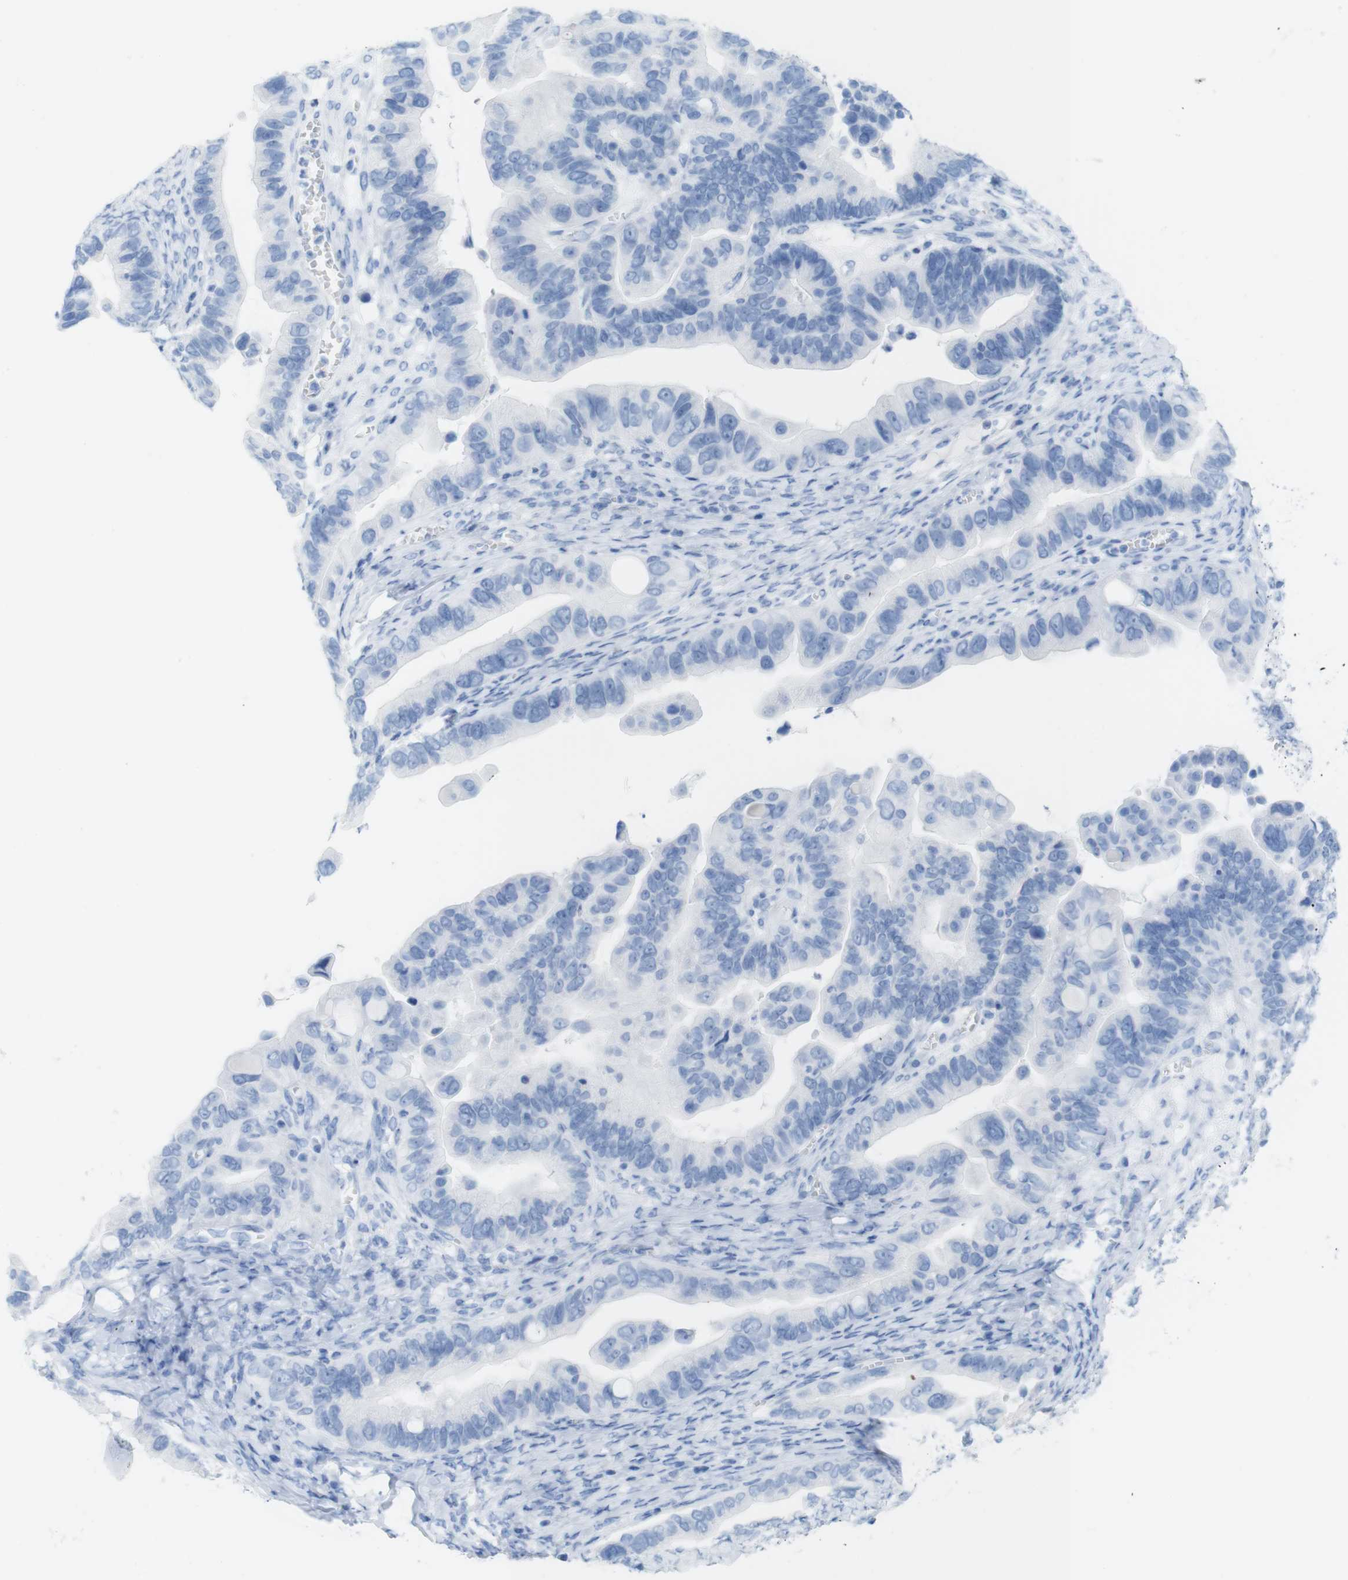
{"staining": {"intensity": "negative", "quantity": "none", "location": "none"}, "tissue": "ovarian cancer", "cell_type": "Tumor cells", "image_type": "cancer", "snomed": [{"axis": "morphology", "description": "Cystadenocarcinoma, serous, NOS"}, {"axis": "topography", "description": "Ovary"}], "caption": "Immunohistochemistry (IHC) histopathology image of neoplastic tissue: human ovarian serous cystadenocarcinoma stained with DAB (3,3'-diaminobenzidine) displays no significant protein expression in tumor cells. The staining was performed using DAB to visualize the protein expression in brown, while the nuclei were stained in blue with hematoxylin (Magnification: 20x).", "gene": "MYH7", "patient": {"sex": "female", "age": 56}}